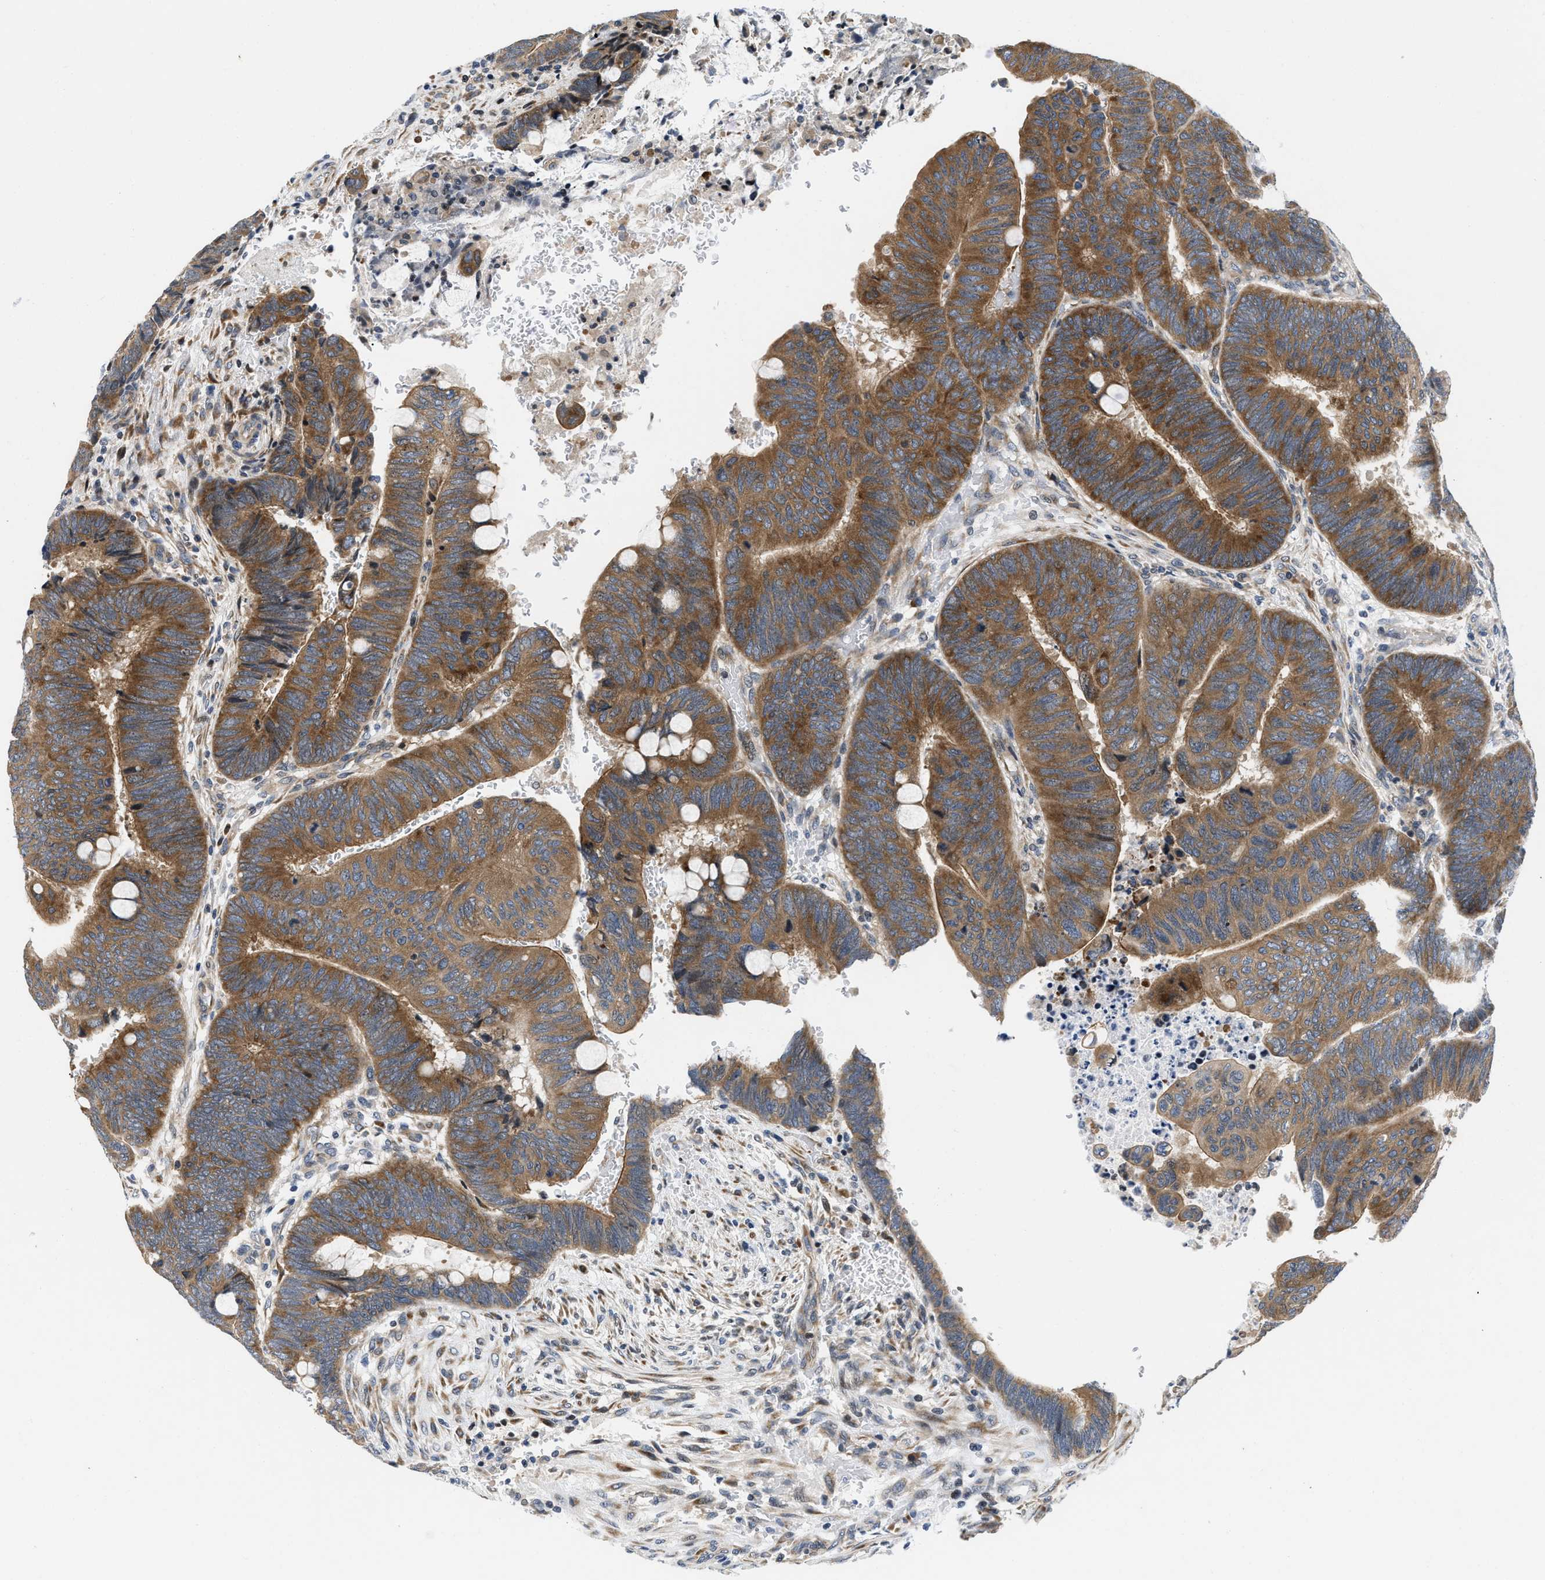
{"staining": {"intensity": "moderate", "quantity": ">75%", "location": "cytoplasmic/membranous"}, "tissue": "colorectal cancer", "cell_type": "Tumor cells", "image_type": "cancer", "snomed": [{"axis": "morphology", "description": "Normal tissue, NOS"}, {"axis": "morphology", "description": "Adenocarcinoma, NOS"}, {"axis": "topography", "description": "Rectum"}], "caption": "A high-resolution photomicrograph shows IHC staining of adenocarcinoma (colorectal), which reveals moderate cytoplasmic/membranous staining in about >75% of tumor cells. (brown staining indicates protein expression, while blue staining denotes nuclei).", "gene": "IKBKE", "patient": {"sex": "male", "age": 92}}